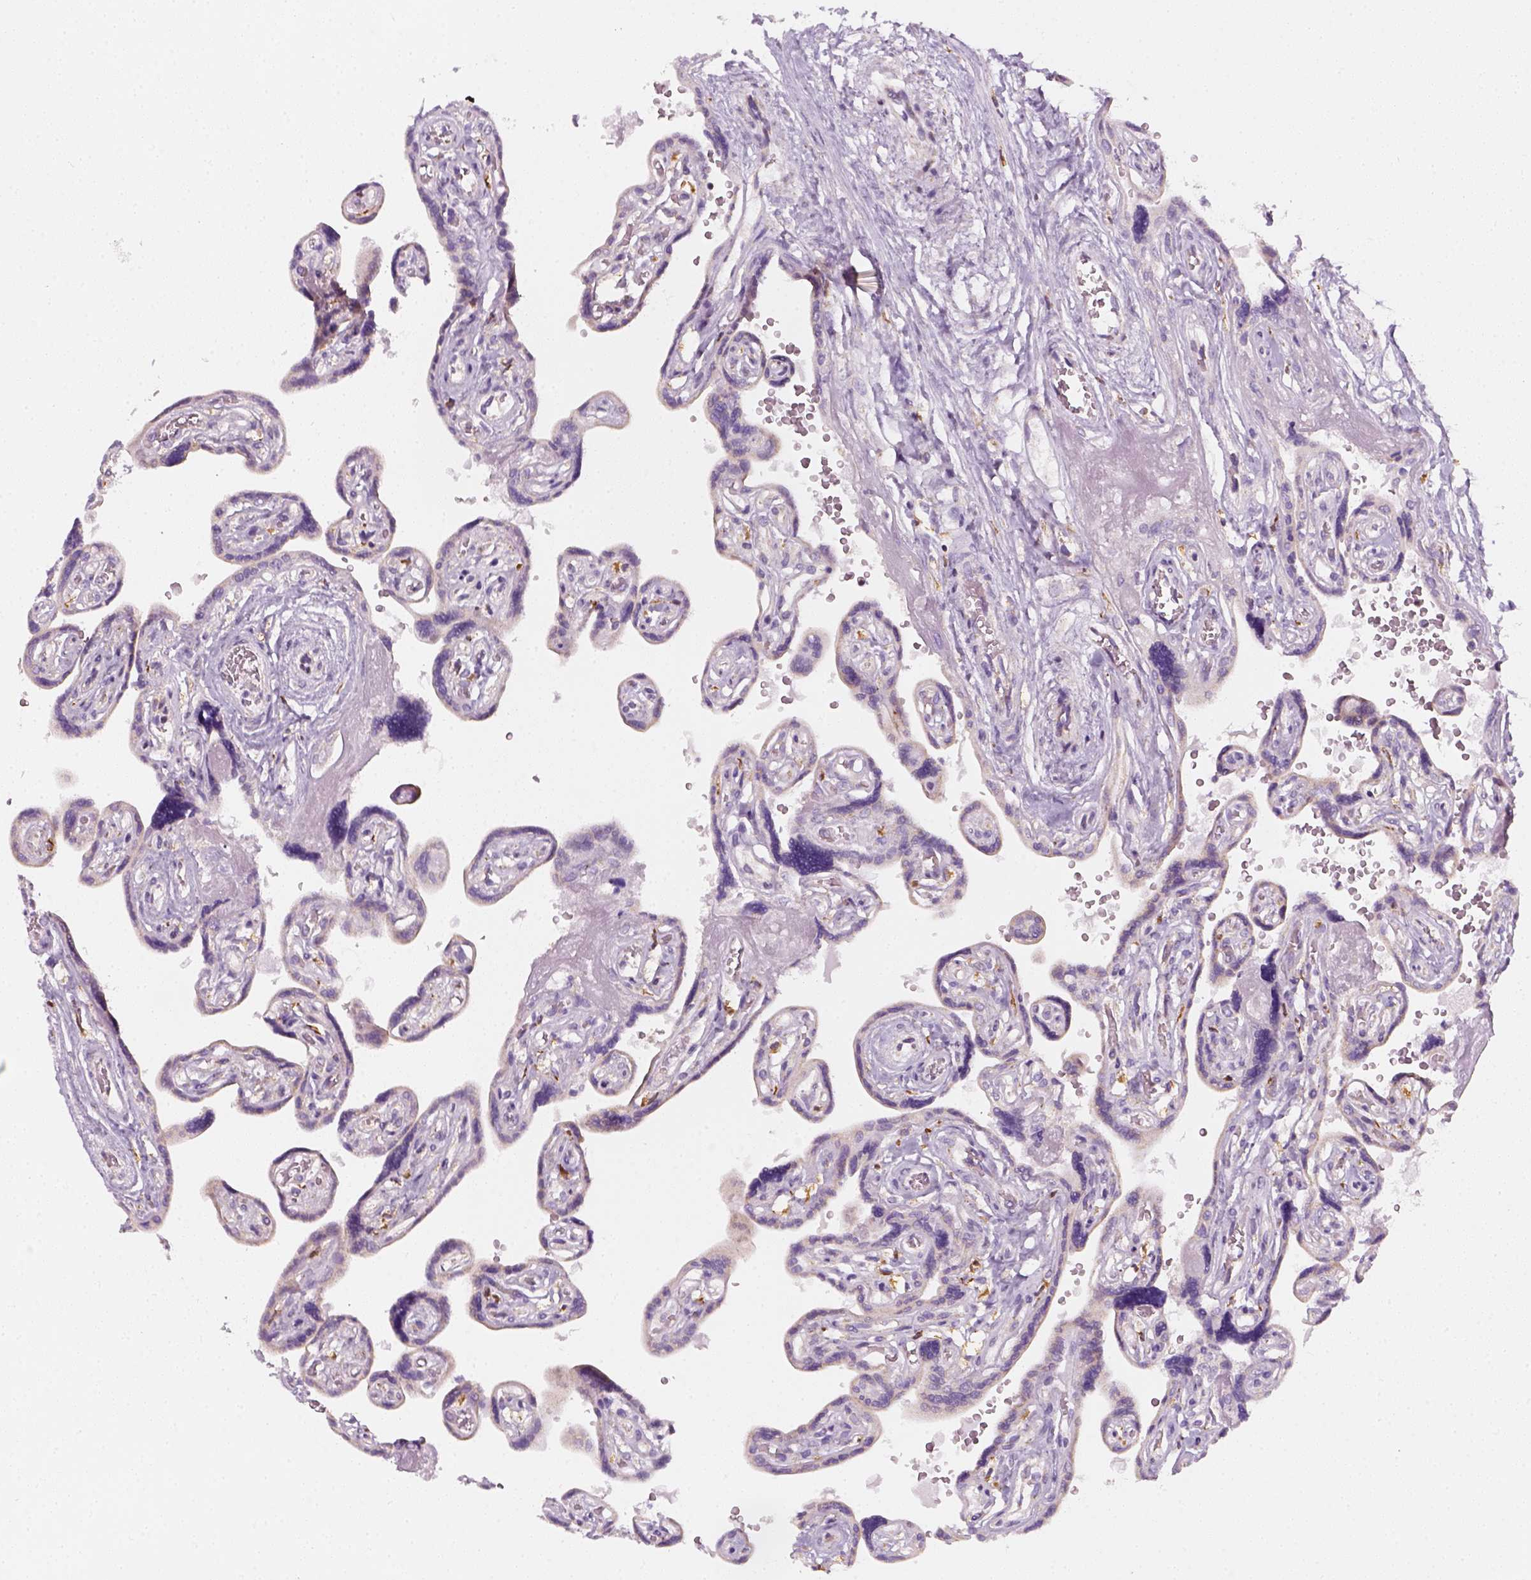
{"staining": {"intensity": "negative", "quantity": "none", "location": "none"}, "tissue": "placenta", "cell_type": "Decidual cells", "image_type": "normal", "snomed": [{"axis": "morphology", "description": "Normal tissue, NOS"}, {"axis": "topography", "description": "Placenta"}], "caption": "The image shows no staining of decidual cells in normal placenta. The staining is performed using DAB (3,3'-diaminobenzidine) brown chromogen with nuclei counter-stained in using hematoxylin.", "gene": "AWAT2", "patient": {"sex": "female", "age": 32}}